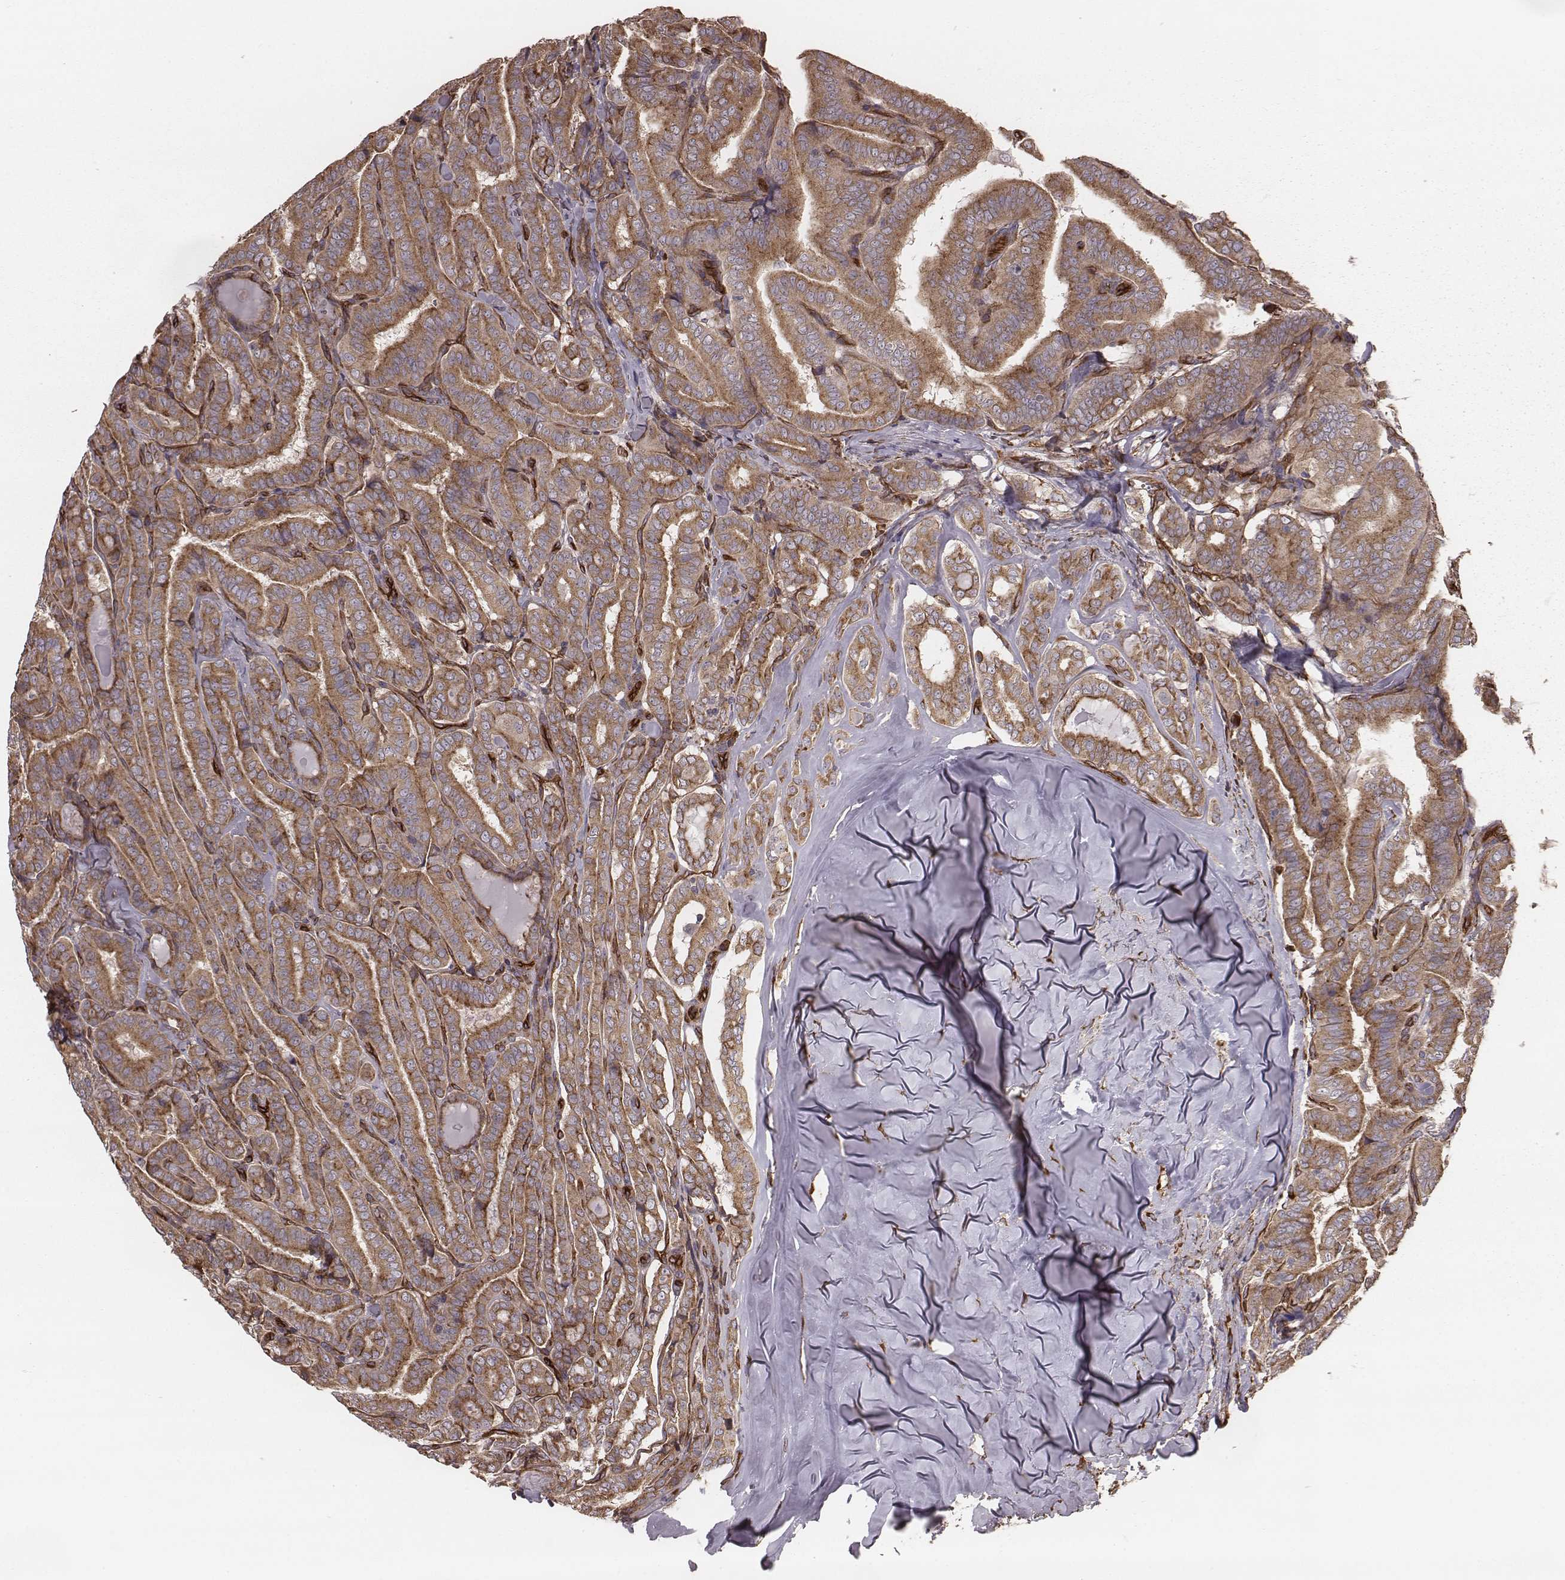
{"staining": {"intensity": "moderate", "quantity": ">75%", "location": "cytoplasmic/membranous"}, "tissue": "thyroid cancer", "cell_type": "Tumor cells", "image_type": "cancer", "snomed": [{"axis": "morphology", "description": "Papillary adenocarcinoma, NOS"}, {"axis": "morphology", "description": "Papillary adenoma metastatic"}, {"axis": "topography", "description": "Thyroid gland"}], "caption": "Immunohistochemistry (IHC) of thyroid cancer (papillary adenocarcinoma) demonstrates medium levels of moderate cytoplasmic/membranous expression in approximately >75% of tumor cells. (brown staining indicates protein expression, while blue staining denotes nuclei).", "gene": "PALMD", "patient": {"sex": "female", "age": 50}}